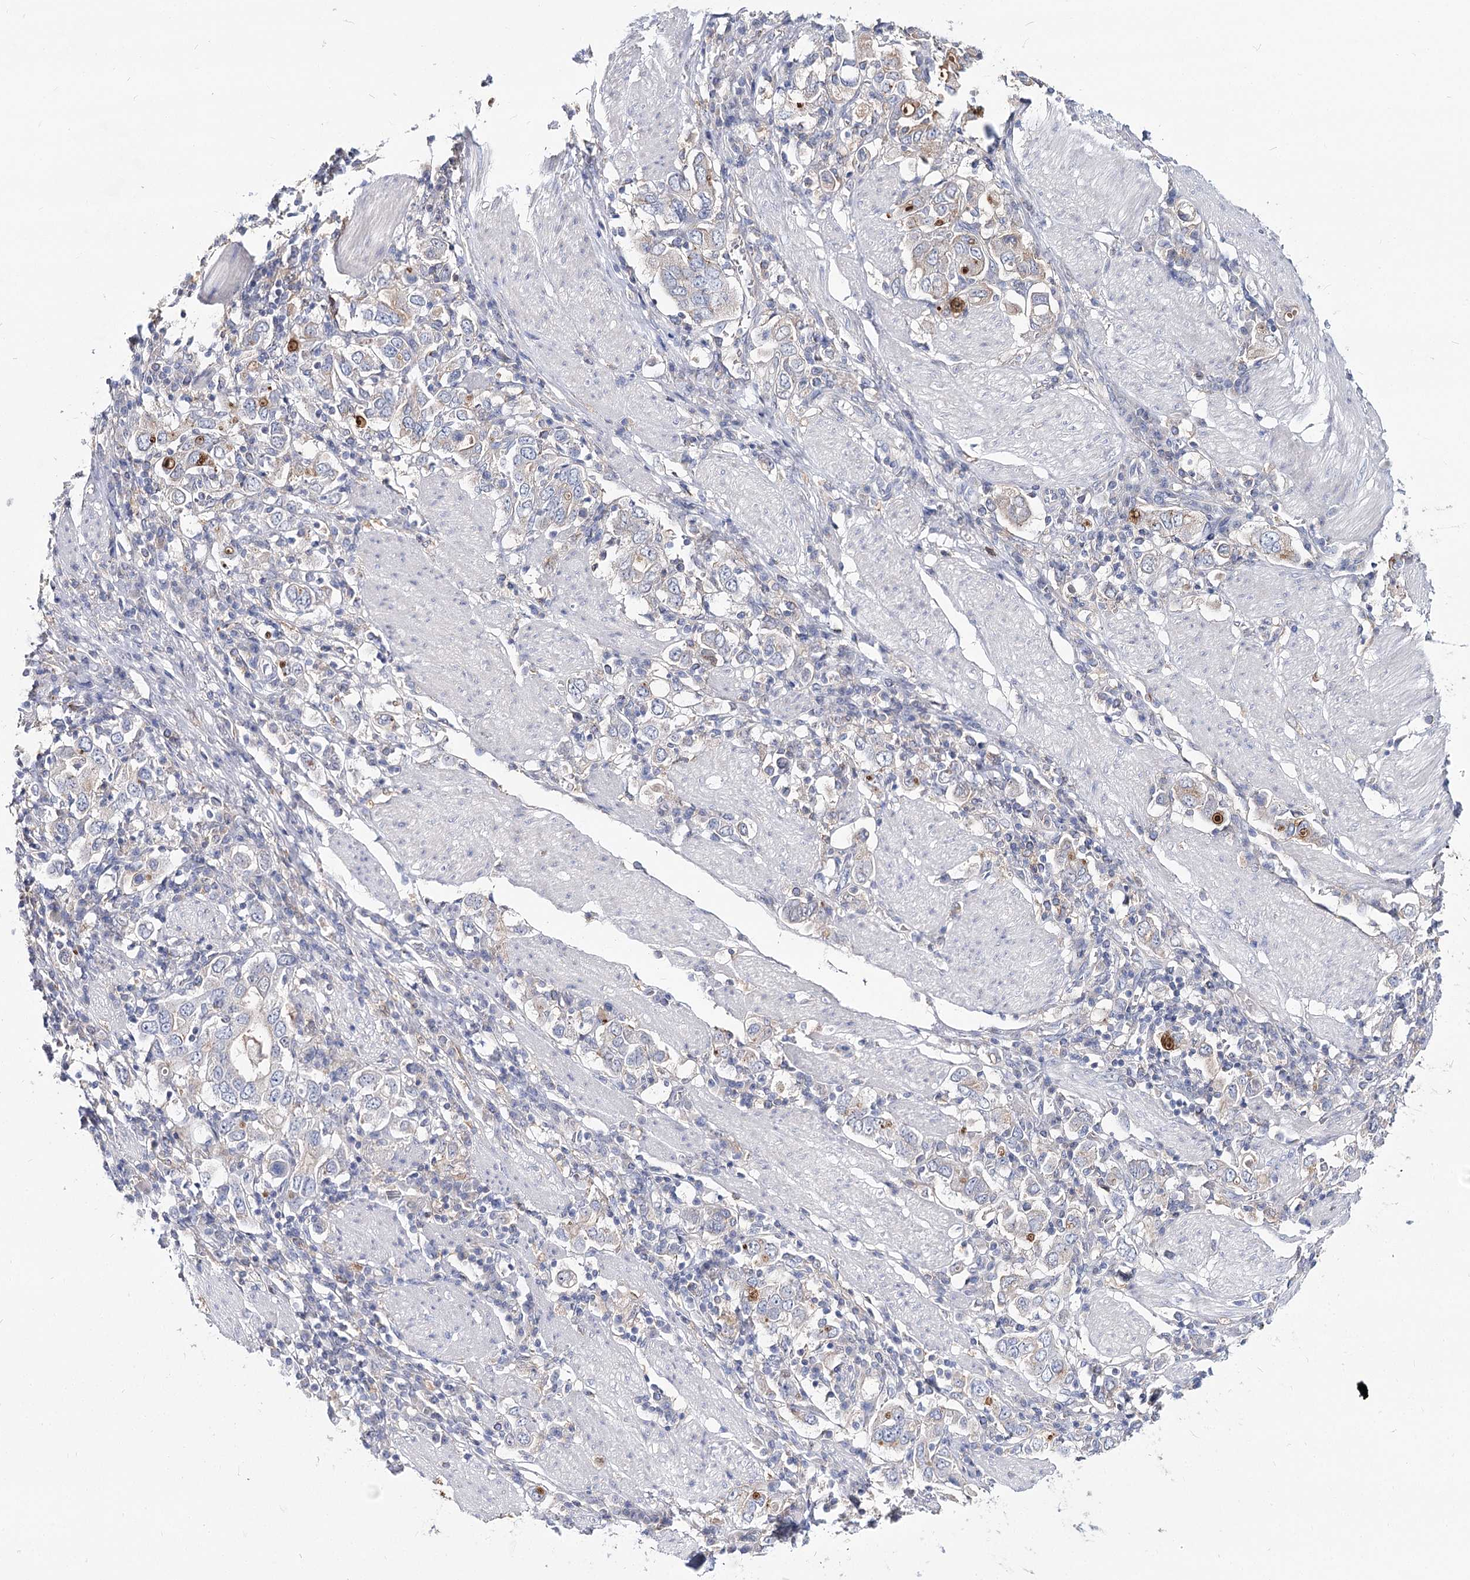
{"staining": {"intensity": "negative", "quantity": "none", "location": "none"}, "tissue": "stomach cancer", "cell_type": "Tumor cells", "image_type": "cancer", "snomed": [{"axis": "morphology", "description": "Adenocarcinoma, NOS"}, {"axis": "topography", "description": "Stomach, upper"}], "caption": "Immunohistochemistry (IHC) histopathology image of human stomach cancer (adenocarcinoma) stained for a protein (brown), which exhibits no positivity in tumor cells.", "gene": "UGP2", "patient": {"sex": "male", "age": 62}}